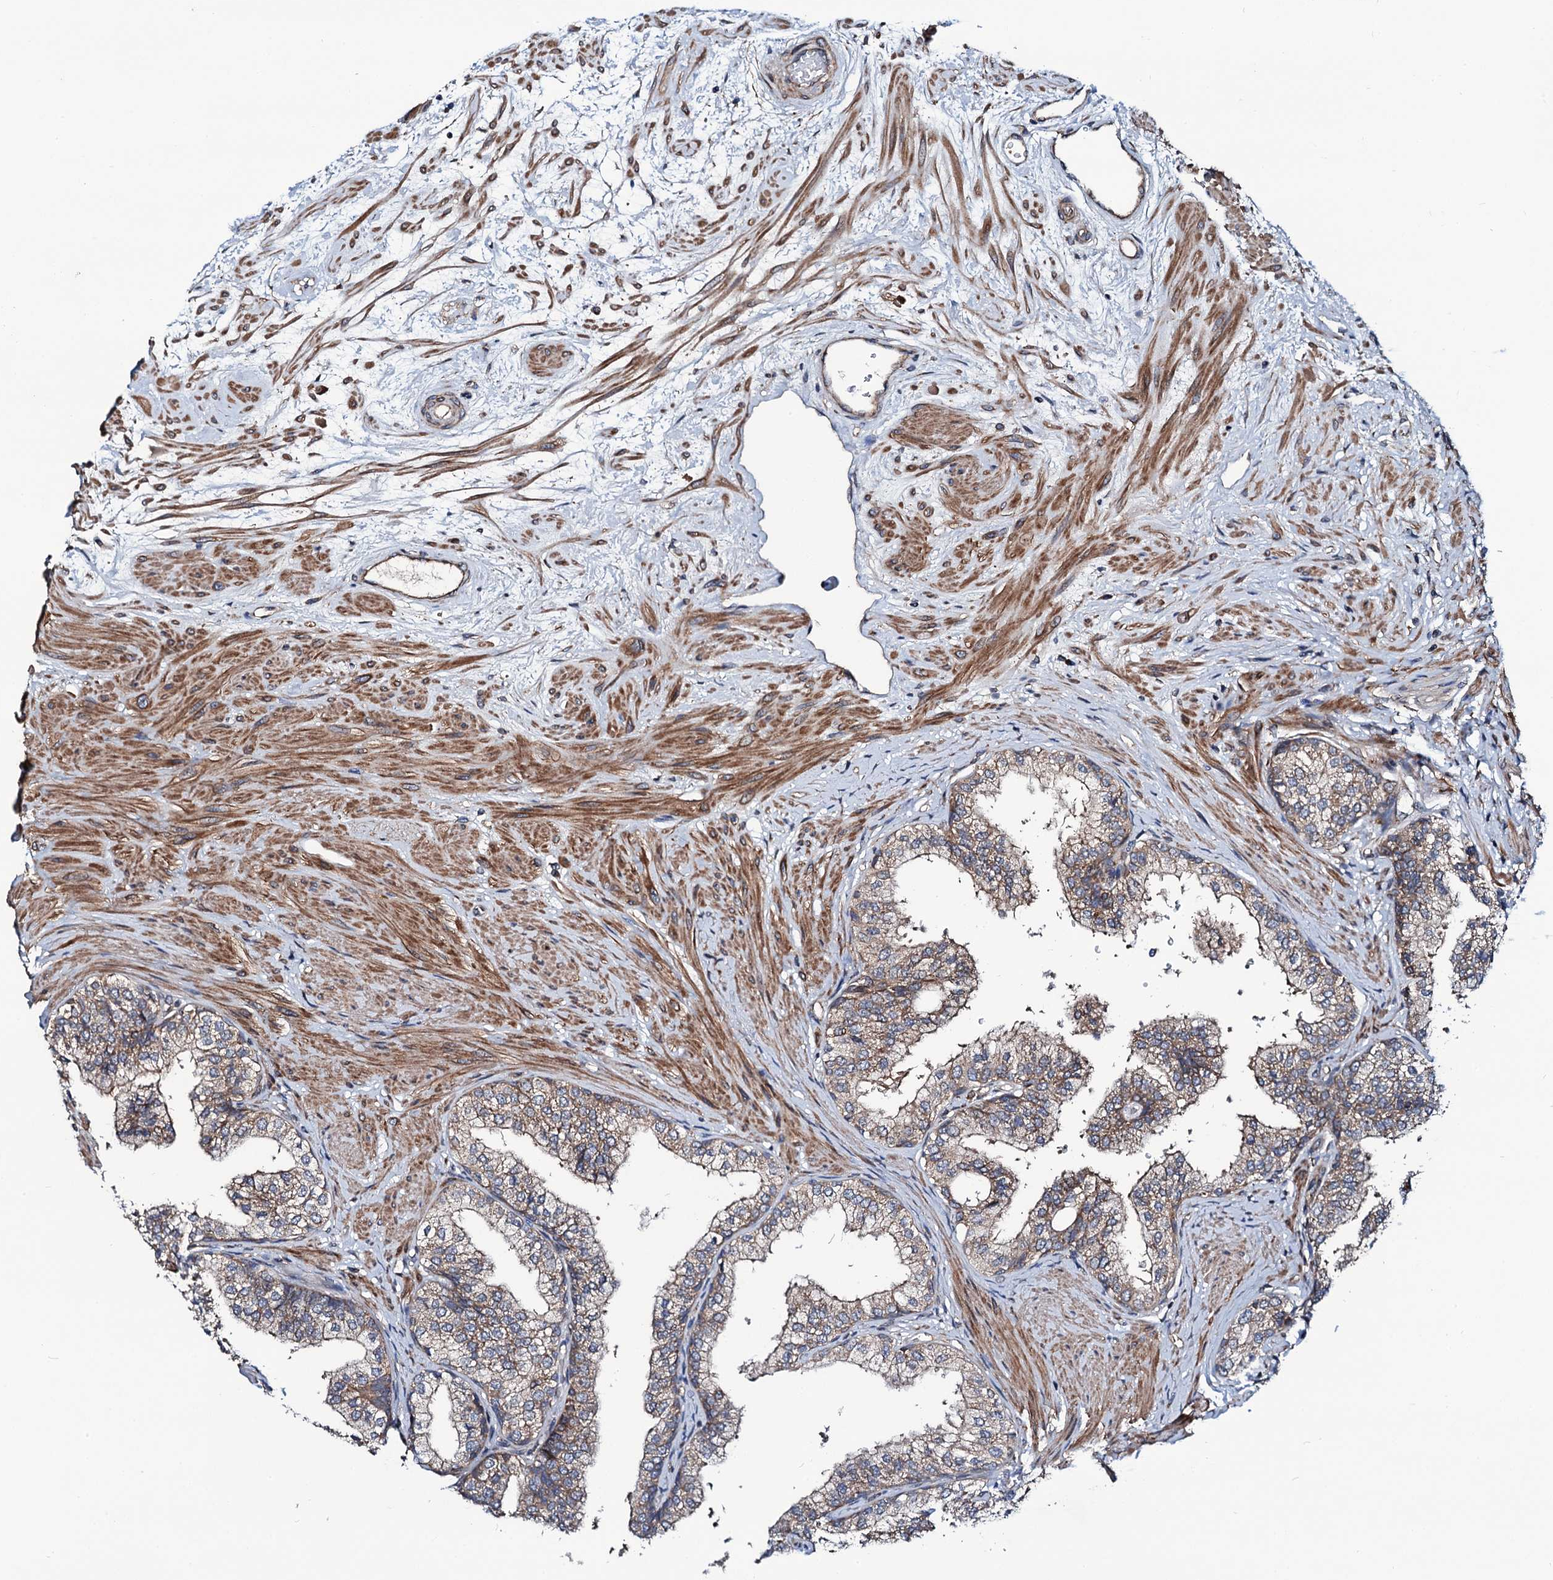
{"staining": {"intensity": "moderate", "quantity": ">75%", "location": "cytoplasmic/membranous"}, "tissue": "prostate", "cell_type": "Glandular cells", "image_type": "normal", "snomed": [{"axis": "morphology", "description": "Normal tissue, NOS"}, {"axis": "topography", "description": "Prostate"}], "caption": "High-power microscopy captured an immunohistochemistry (IHC) photomicrograph of normal prostate, revealing moderate cytoplasmic/membranous positivity in approximately >75% of glandular cells.", "gene": "NEK1", "patient": {"sex": "male", "age": 60}}